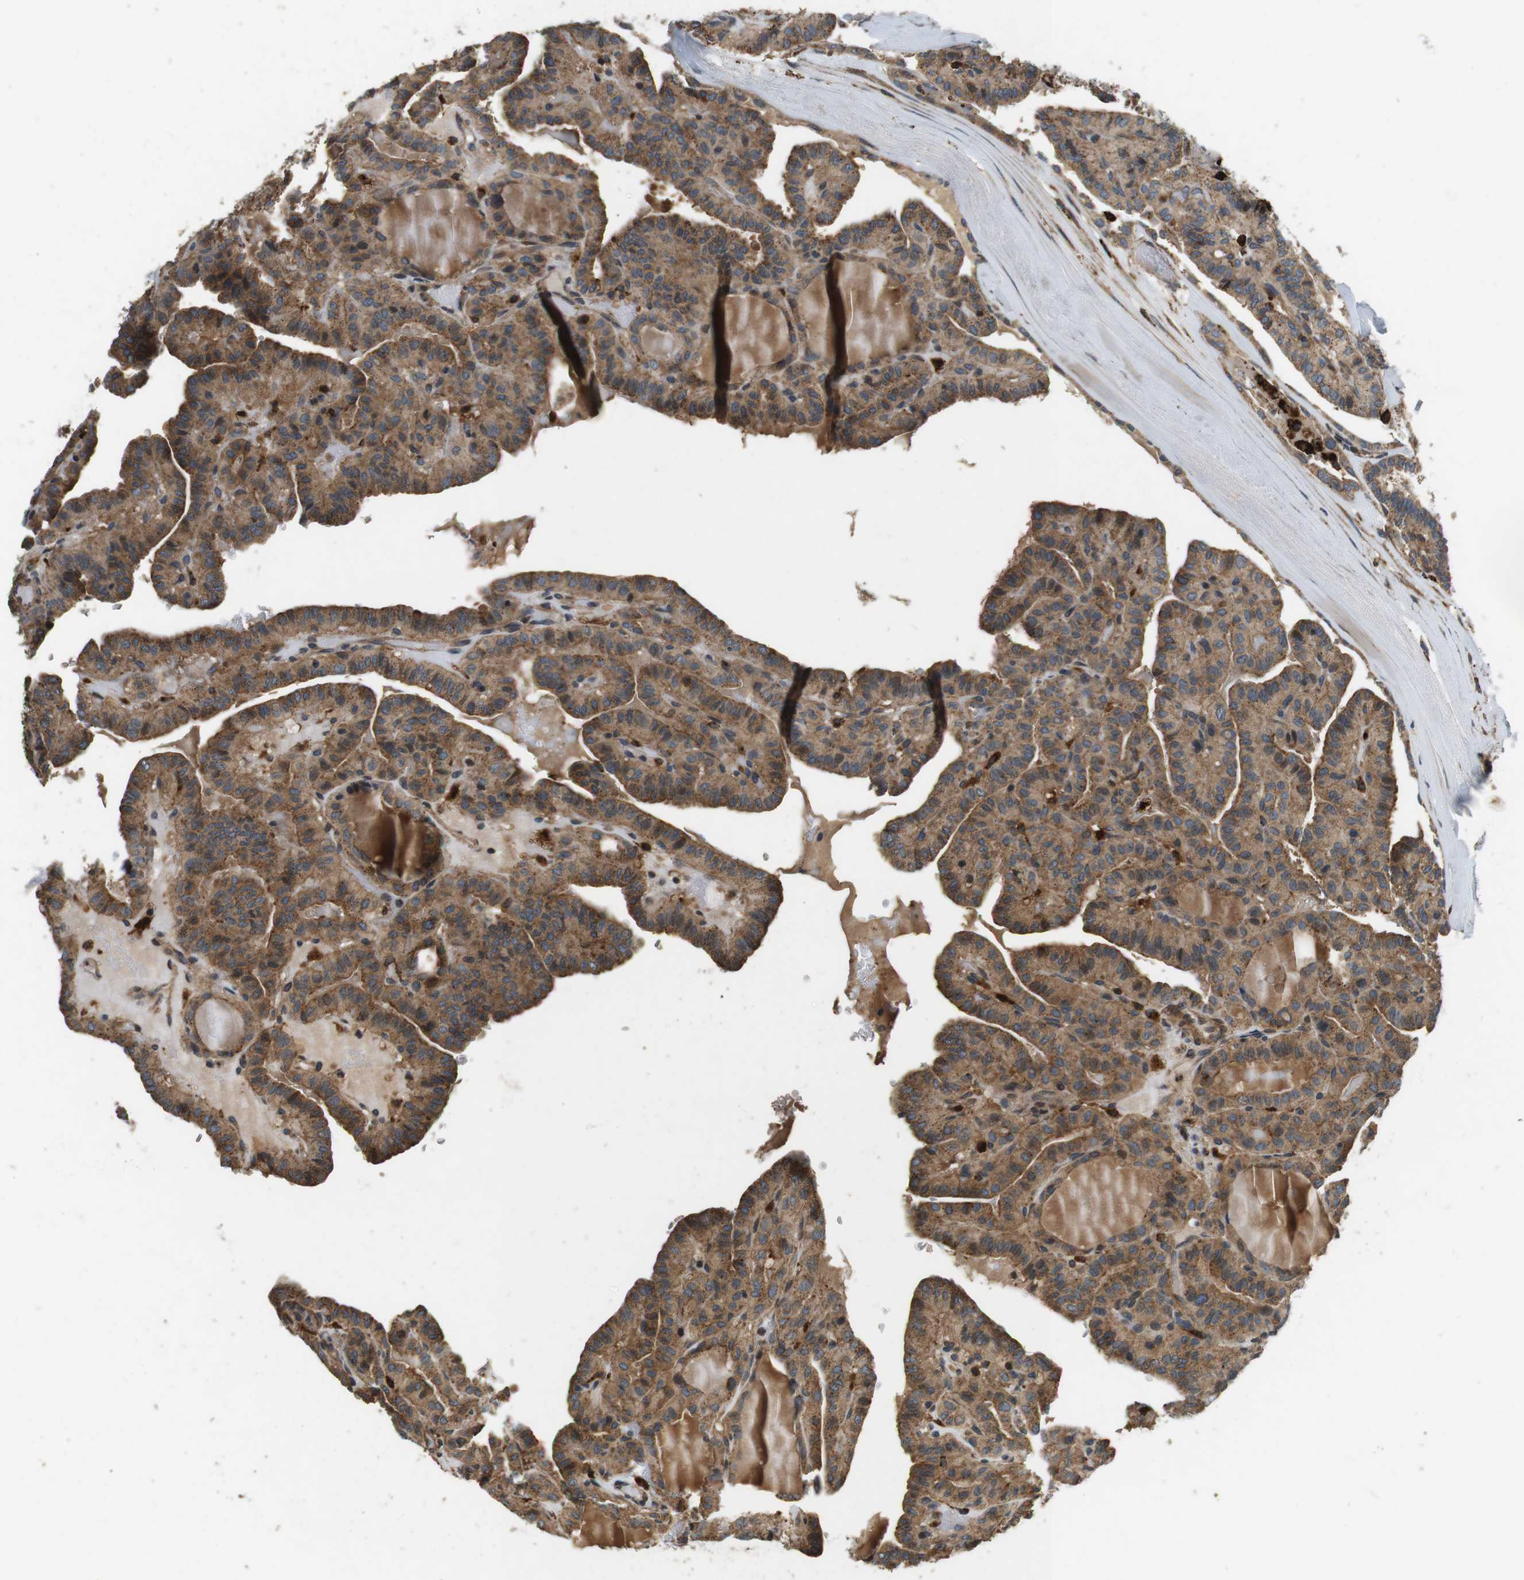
{"staining": {"intensity": "moderate", "quantity": ">75%", "location": "cytoplasmic/membranous"}, "tissue": "thyroid cancer", "cell_type": "Tumor cells", "image_type": "cancer", "snomed": [{"axis": "morphology", "description": "Papillary adenocarcinoma, NOS"}, {"axis": "topography", "description": "Thyroid gland"}], "caption": "Immunohistochemical staining of human thyroid cancer (papillary adenocarcinoma) displays medium levels of moderate cytoplasmic/membranous staining in approximately >75% of tumor cells.", "gene": "TXNRD1", "patient": {"sex": "male", "age": 77}}